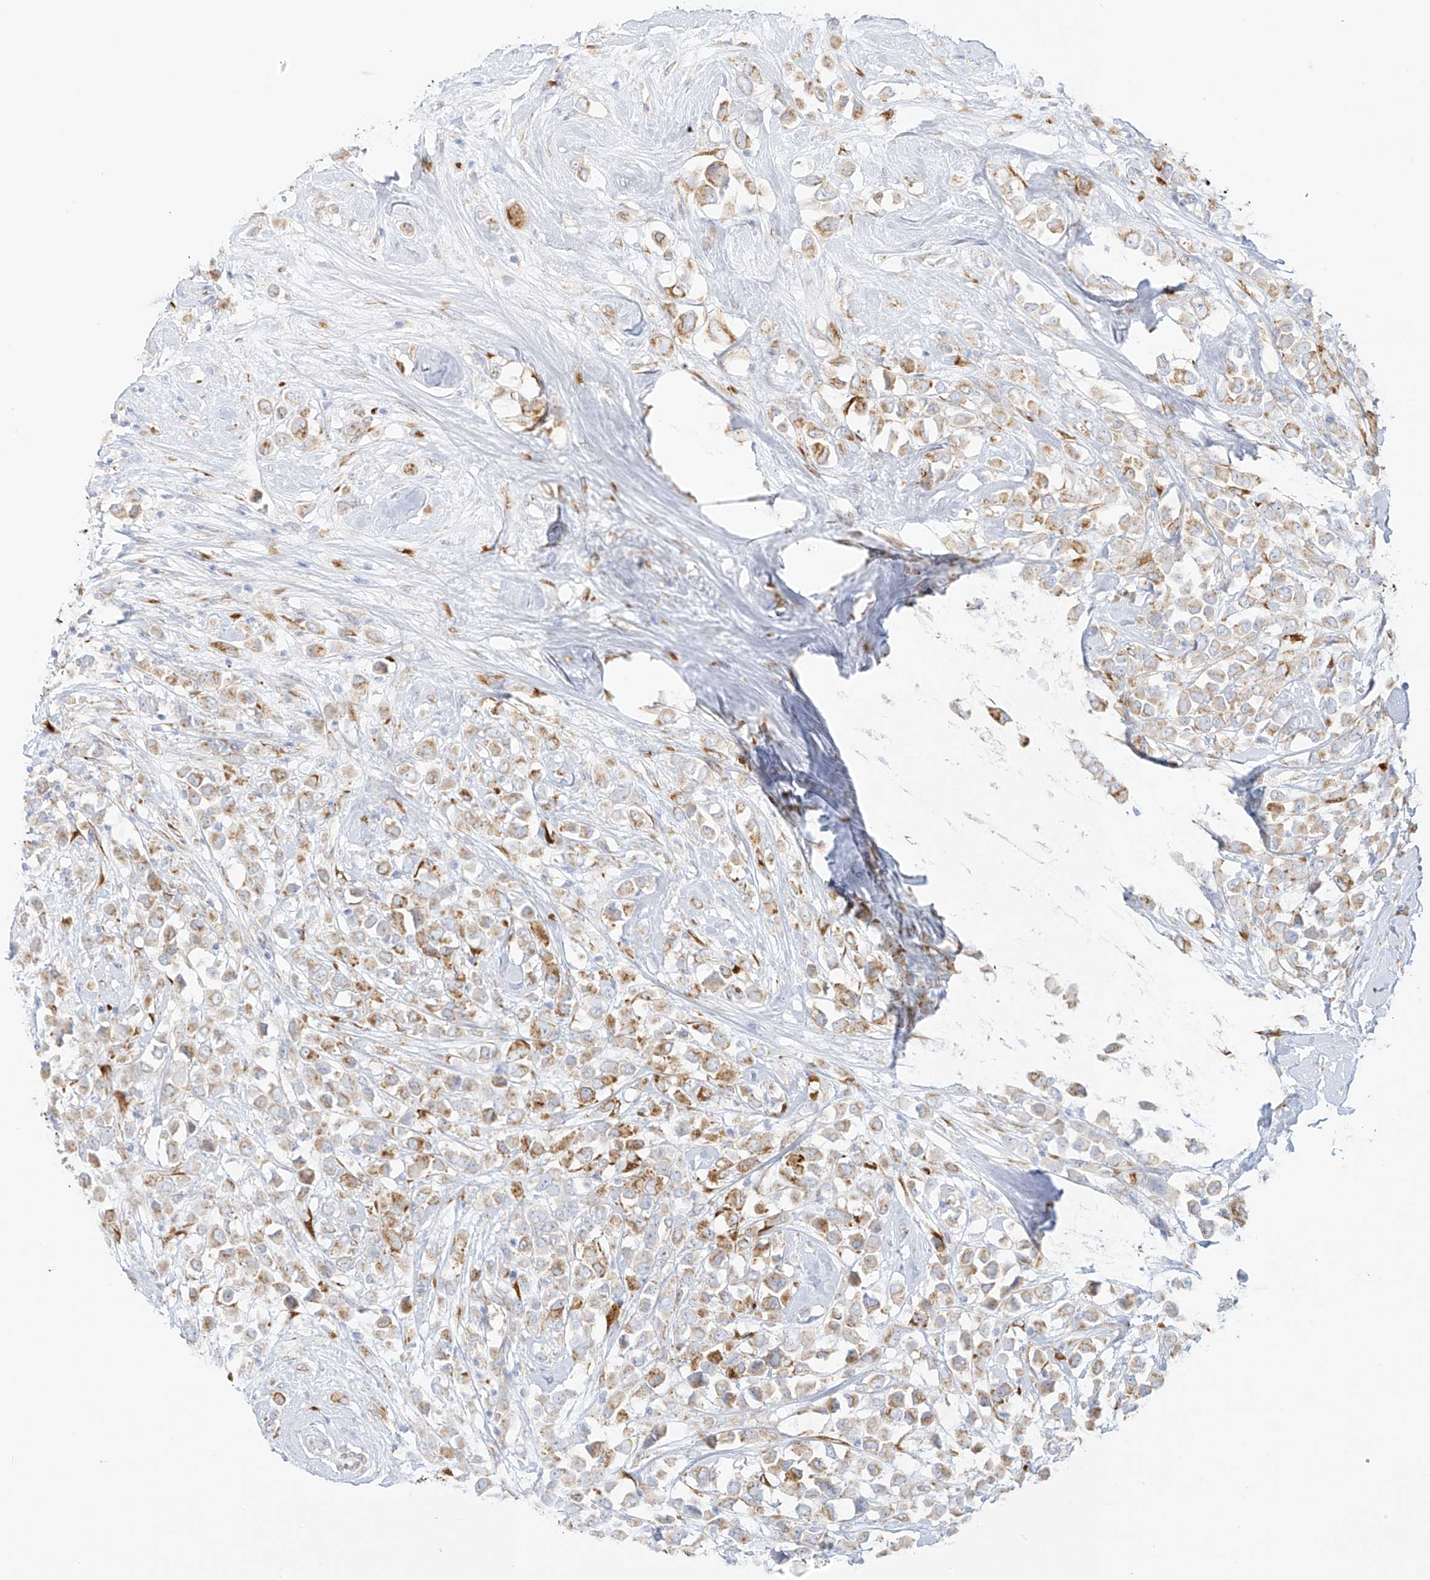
{"staining": {"intensity": "weak", "quantity": ">75%", "location": "cytoplasmic/membranous"}, "tissue": "breast cancer", "cell_type": "Tumor cells", "image_type": "cancer", "snomed": [{"axis": "morphology", "description": "Duct carcinoma"}, {"axis": "topography", "description": "Breast"}], "caption": "Breast cancer (infiltrating ductal carcinoma) stained with a protein marker demonstrates weak staining in tumor cells.", "gene": "LRRC59", "patient": {"sex": "female", "age": 61}}